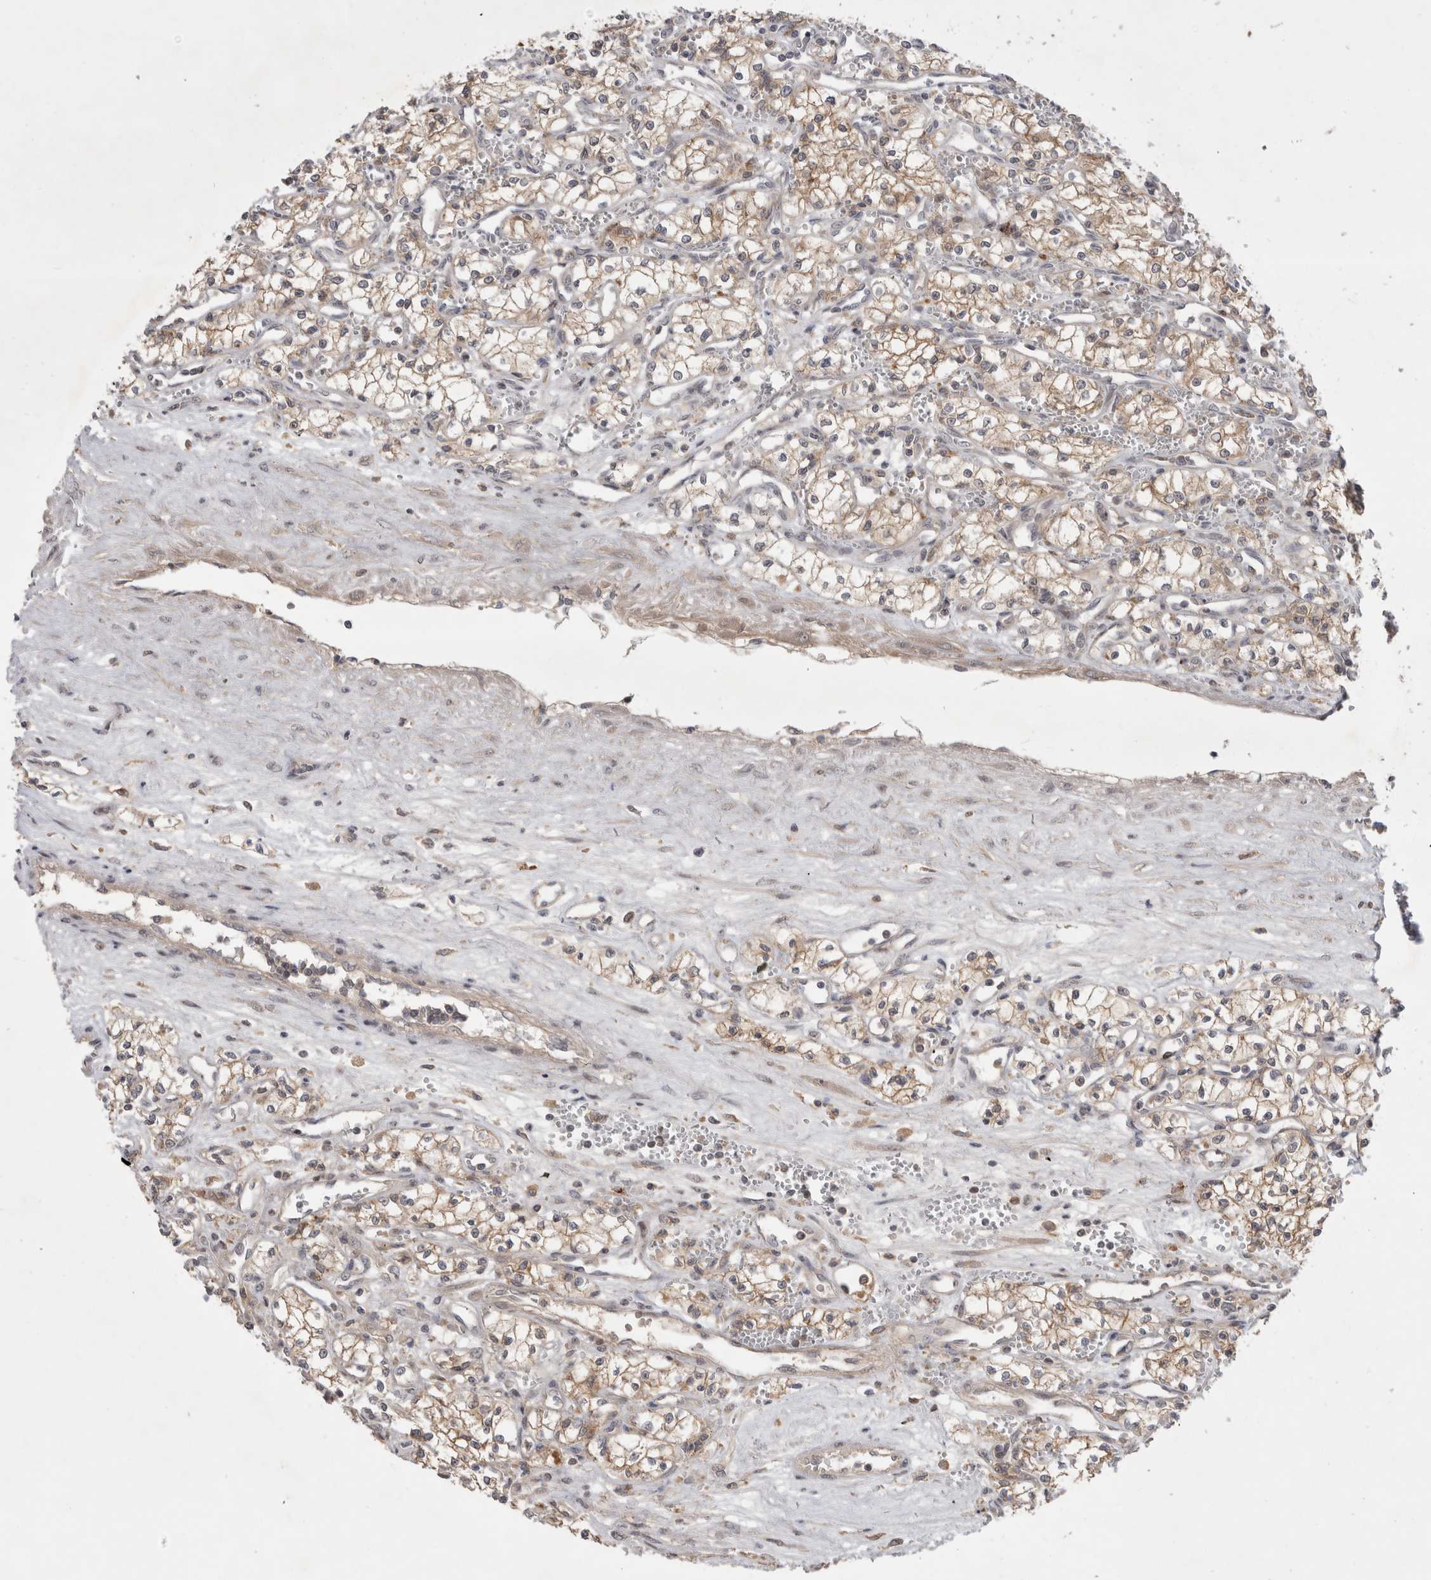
{"staining": {"intensity": "weak", "quantity": ">75%", "location": "cytoplasmic/membranous"}, "tissue": "renal cancer", "cell_type": "Tumor cells", "image_type": "cancer", "snomed": [{"axis": "morphology", "description": "Adenocarcinoma, NOS"}, {"axis": "topography", "description": "Kidney"}], "caption": "Weak cytoplasmic/membranous expression is identified in about >75% of tumor cells in adenocarcinoma (renal).", "gene": "PLEKHM1", "patient": {"sex": "male", "age": 59}}